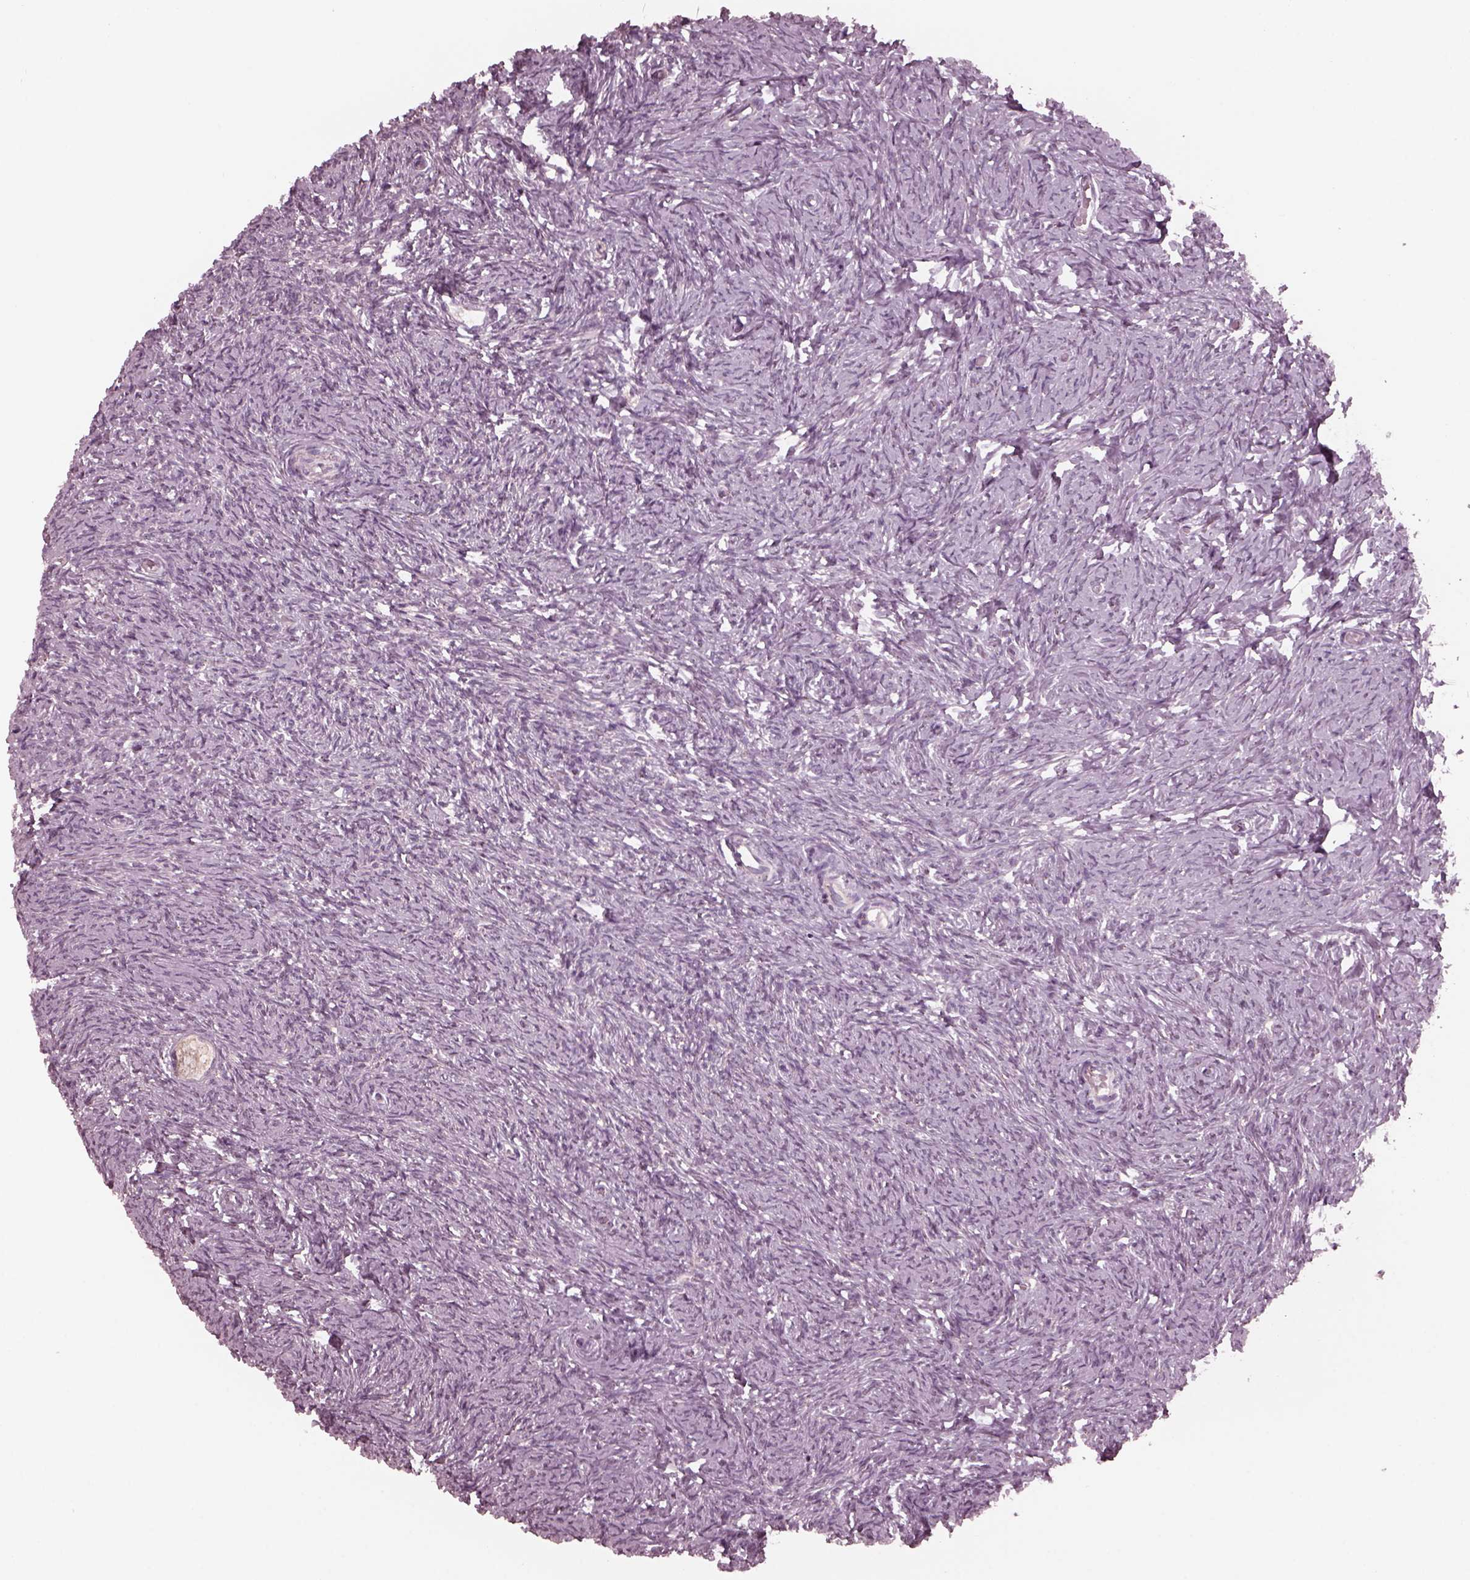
{"staining": {"intensity": "negative", "quantity": "none", "location": "none"}, "tissue": "ovary", "cell_type": "Ovarian stroma cells", "image_type": "normal", "snomed": [{"axis": "morphology", "description": "Normal tissue, NOS"}, {"axis": "topography", "description": "Ovary"}], "caption": "This is an IHC micrograph of normal ovary. There is no expression in ovarian stroma cells.", "gene": "SAXO1", "patient": {"sex": "female", "age": 39}}